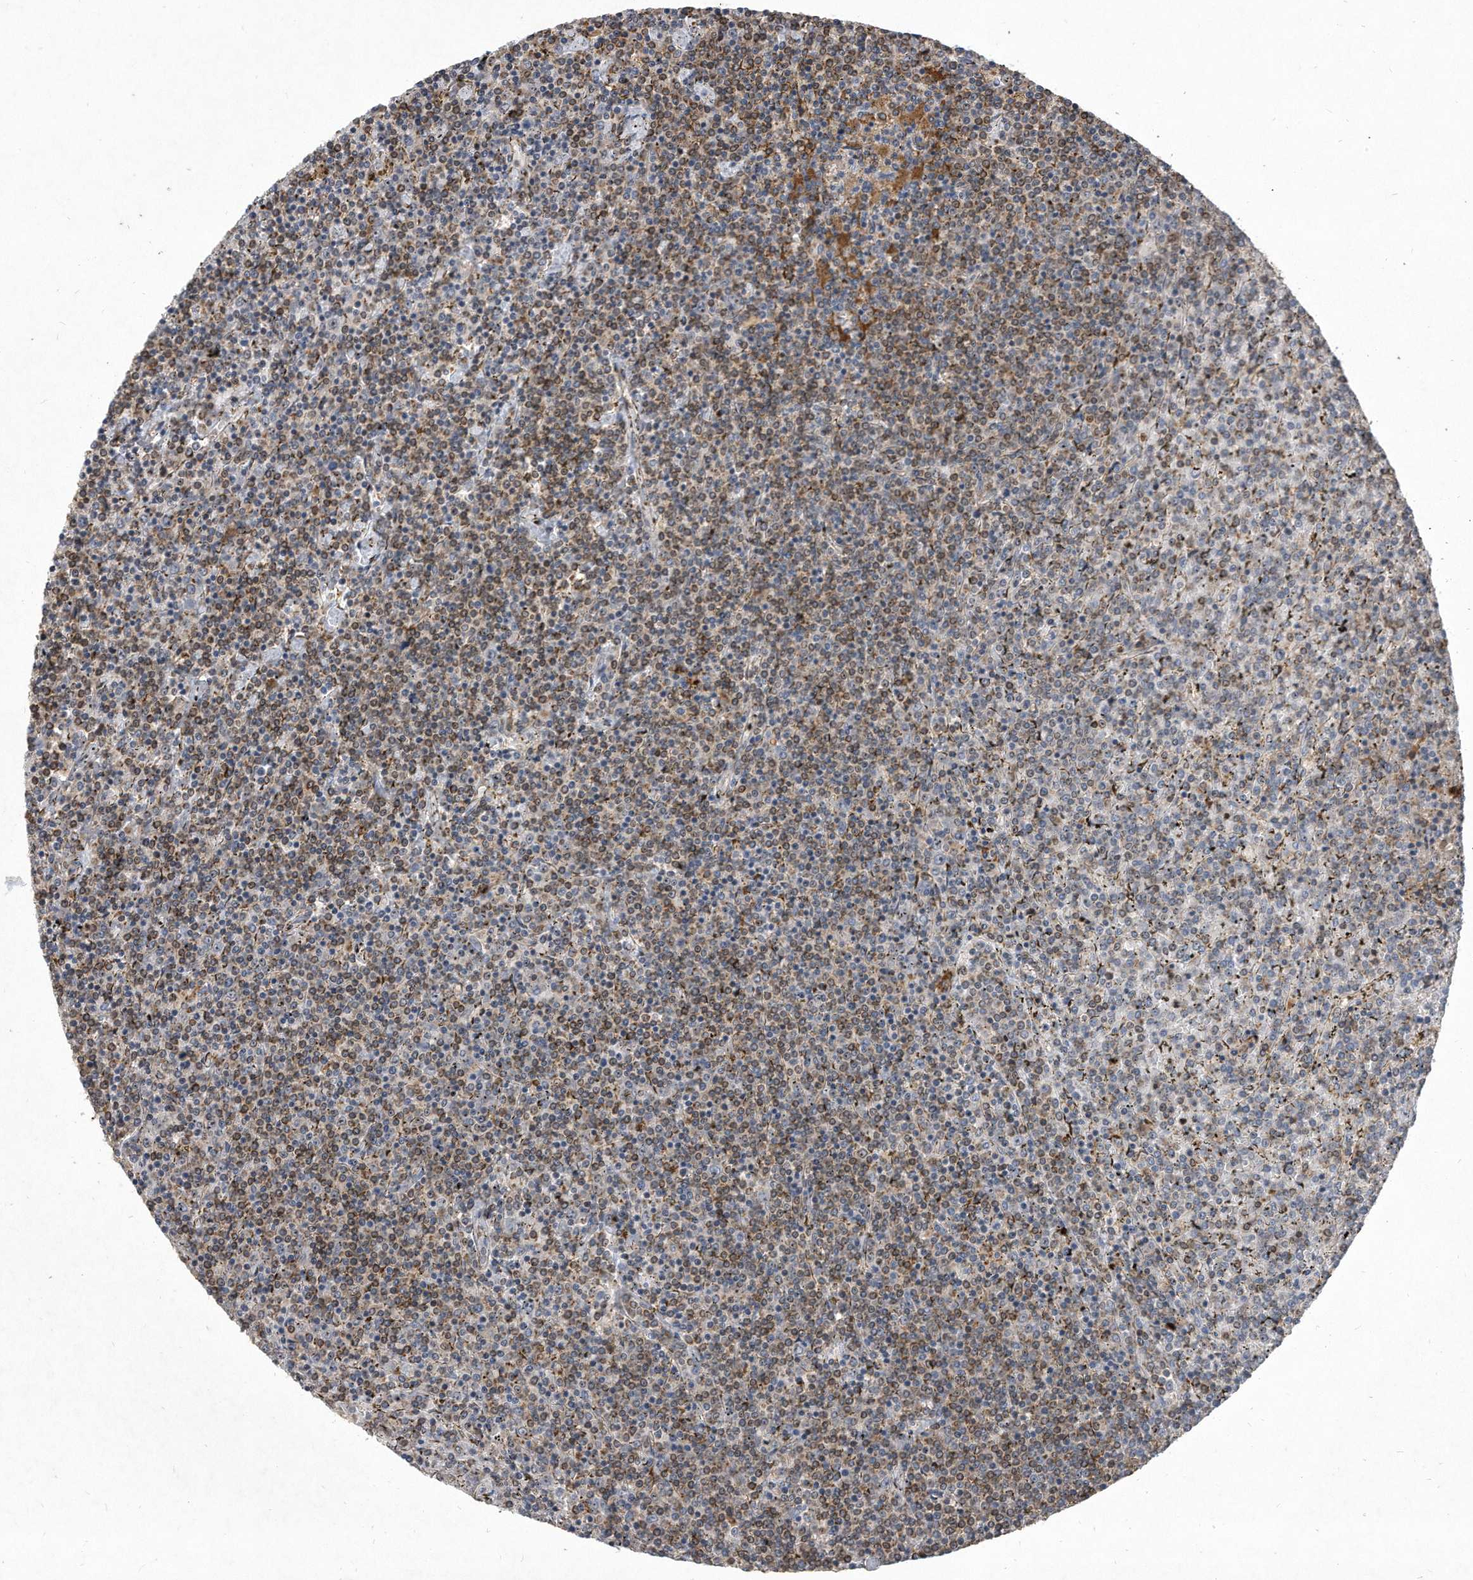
{"staining": {"intensity": "moderate", "quantity": "25%-75%", "location": "cytoplasmic/membranous"}, "tissue": "lymphoma", "cell_type": "Tumor cells", "image_type": "cancer", "snomed": [{"axis": "morphology", "description": "Malignant lymphoma, non-Hodgkin's type, Low grade"}, {"axis": "topography", "description": "Spleen"}], "caption": "Lymphoma stained with a protein marker exhibits moderate staining in tumor cells.", "gene": "PGBD2", "patient": {"sex": "female", "age": 19}}